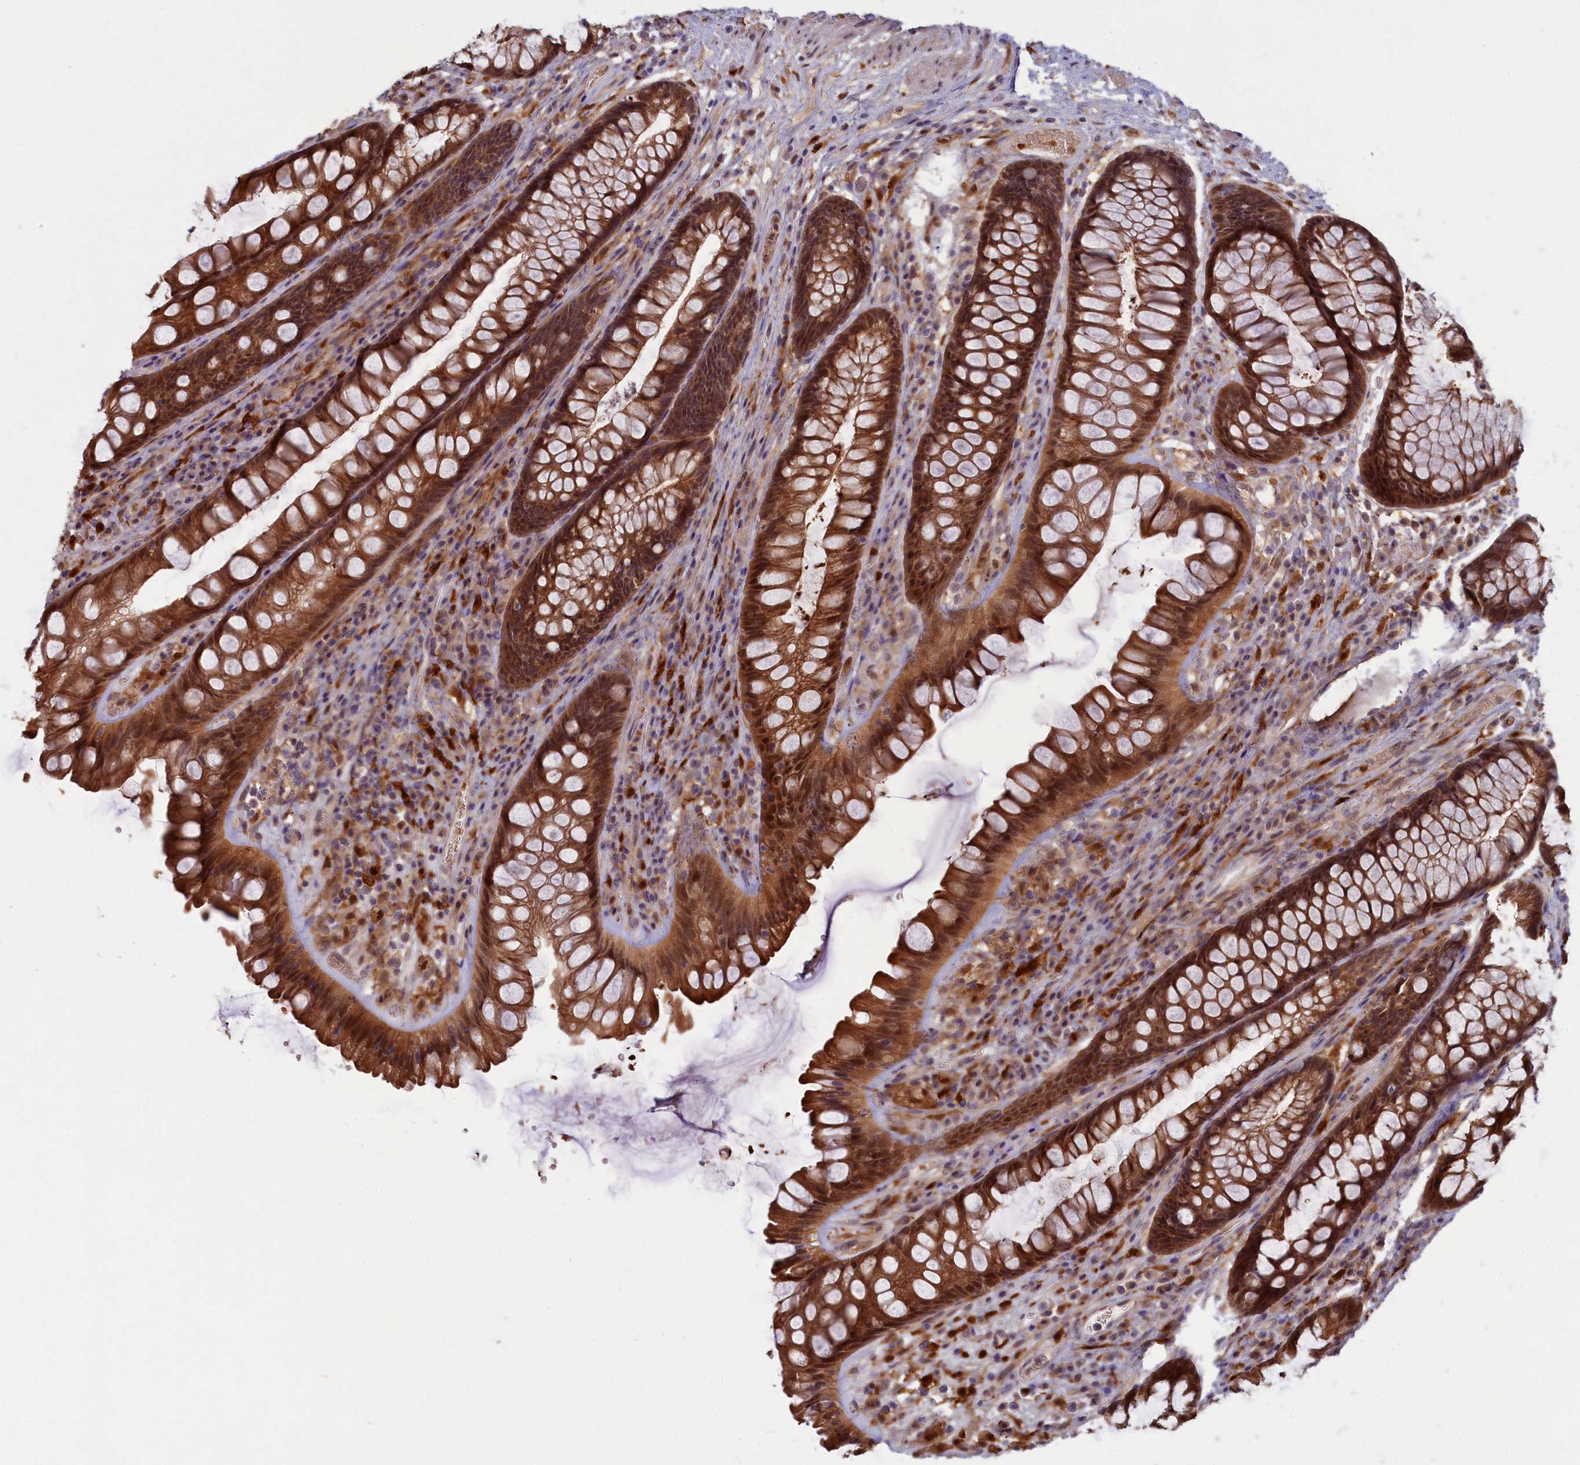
{"staining": {"intensity": "strong", "quantity": ">75%", "location": "cytoplasmic/membranous,nuclear"}, "tissue": "rectum", "cell_type": "Glandular cells", "image_type": "normal", "snomed": [{"axis": "morphology", "description": "Normal tissue, NOS"}, {"axis": "topography", "description": "Rectum"}], "caption": "Immunohistochemistry (IHC) staining of normal rectum, which displays high levels of strong cytoplasmic/membranous,nuclear expression in approximately >75% of glandular cells indicating strong cytoplasmic/membranous,nuclear protein staining. The staining was performed using DAB (brown) for protein detection and nuclei were counterstained in hematoxylin (blue).", "gene": "BLVRB", "patient": {"sex": "male", "age": 74}}